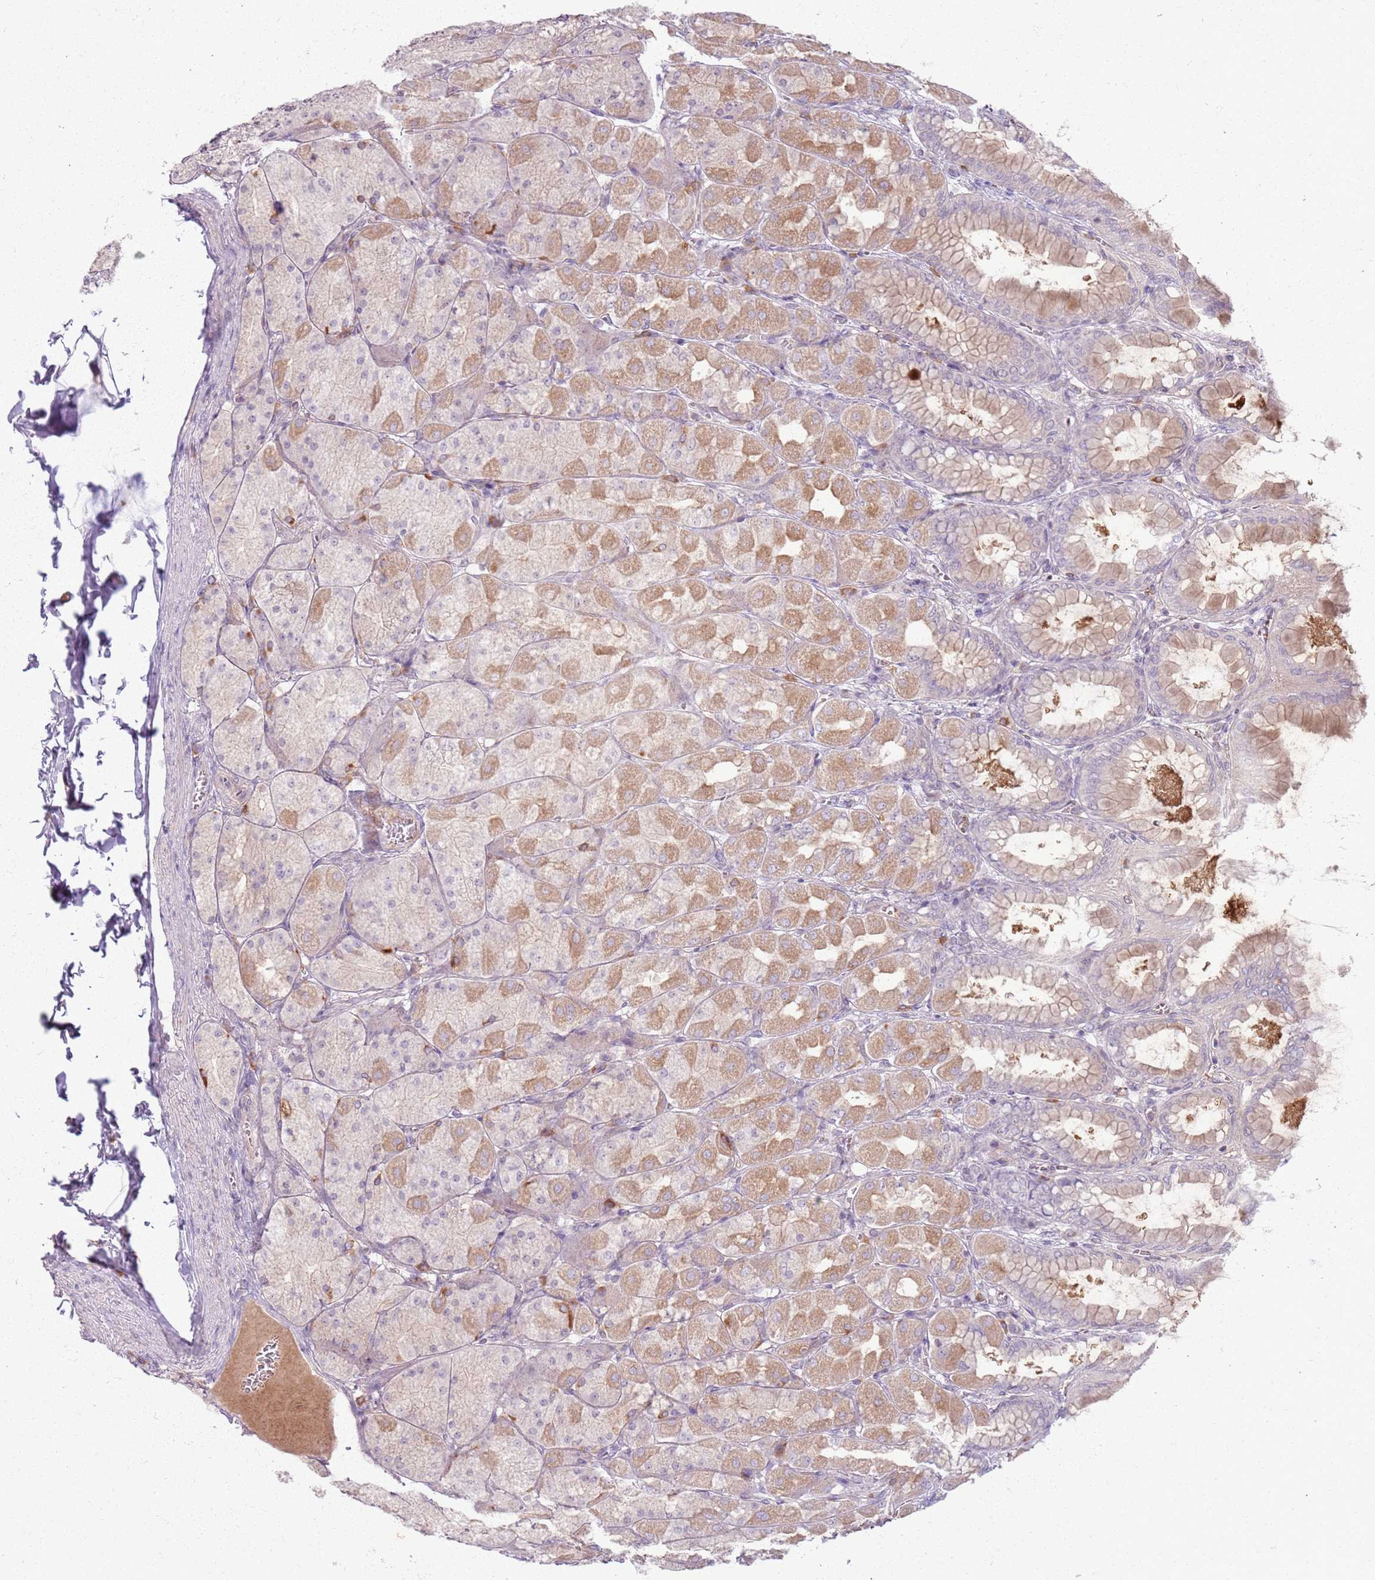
{"staining": {"intensity": "strong", "quantity": "<25%", "location": "cytoplasmic/membranous"}, "tissue": "stomach", "cell_type": "Glandular cells", "image_type": "normal", "snomed": [{"axis": "morphology", "description": "Normal tissue, NOS"}, {"axis": "topography", "description": "Stomach, upper"}], "caption": "High-magnification brightfield microscopy of unremarkable stomach stained with DAB (brown) and counterstained with hematoxylin (blue). glandular cells exhibit strong cytoplasmic/membranous positivity is seen in approximately<25% of cells.", "gene": "ZDHHC2", "patient": {"sex": "female", "age": 56}}